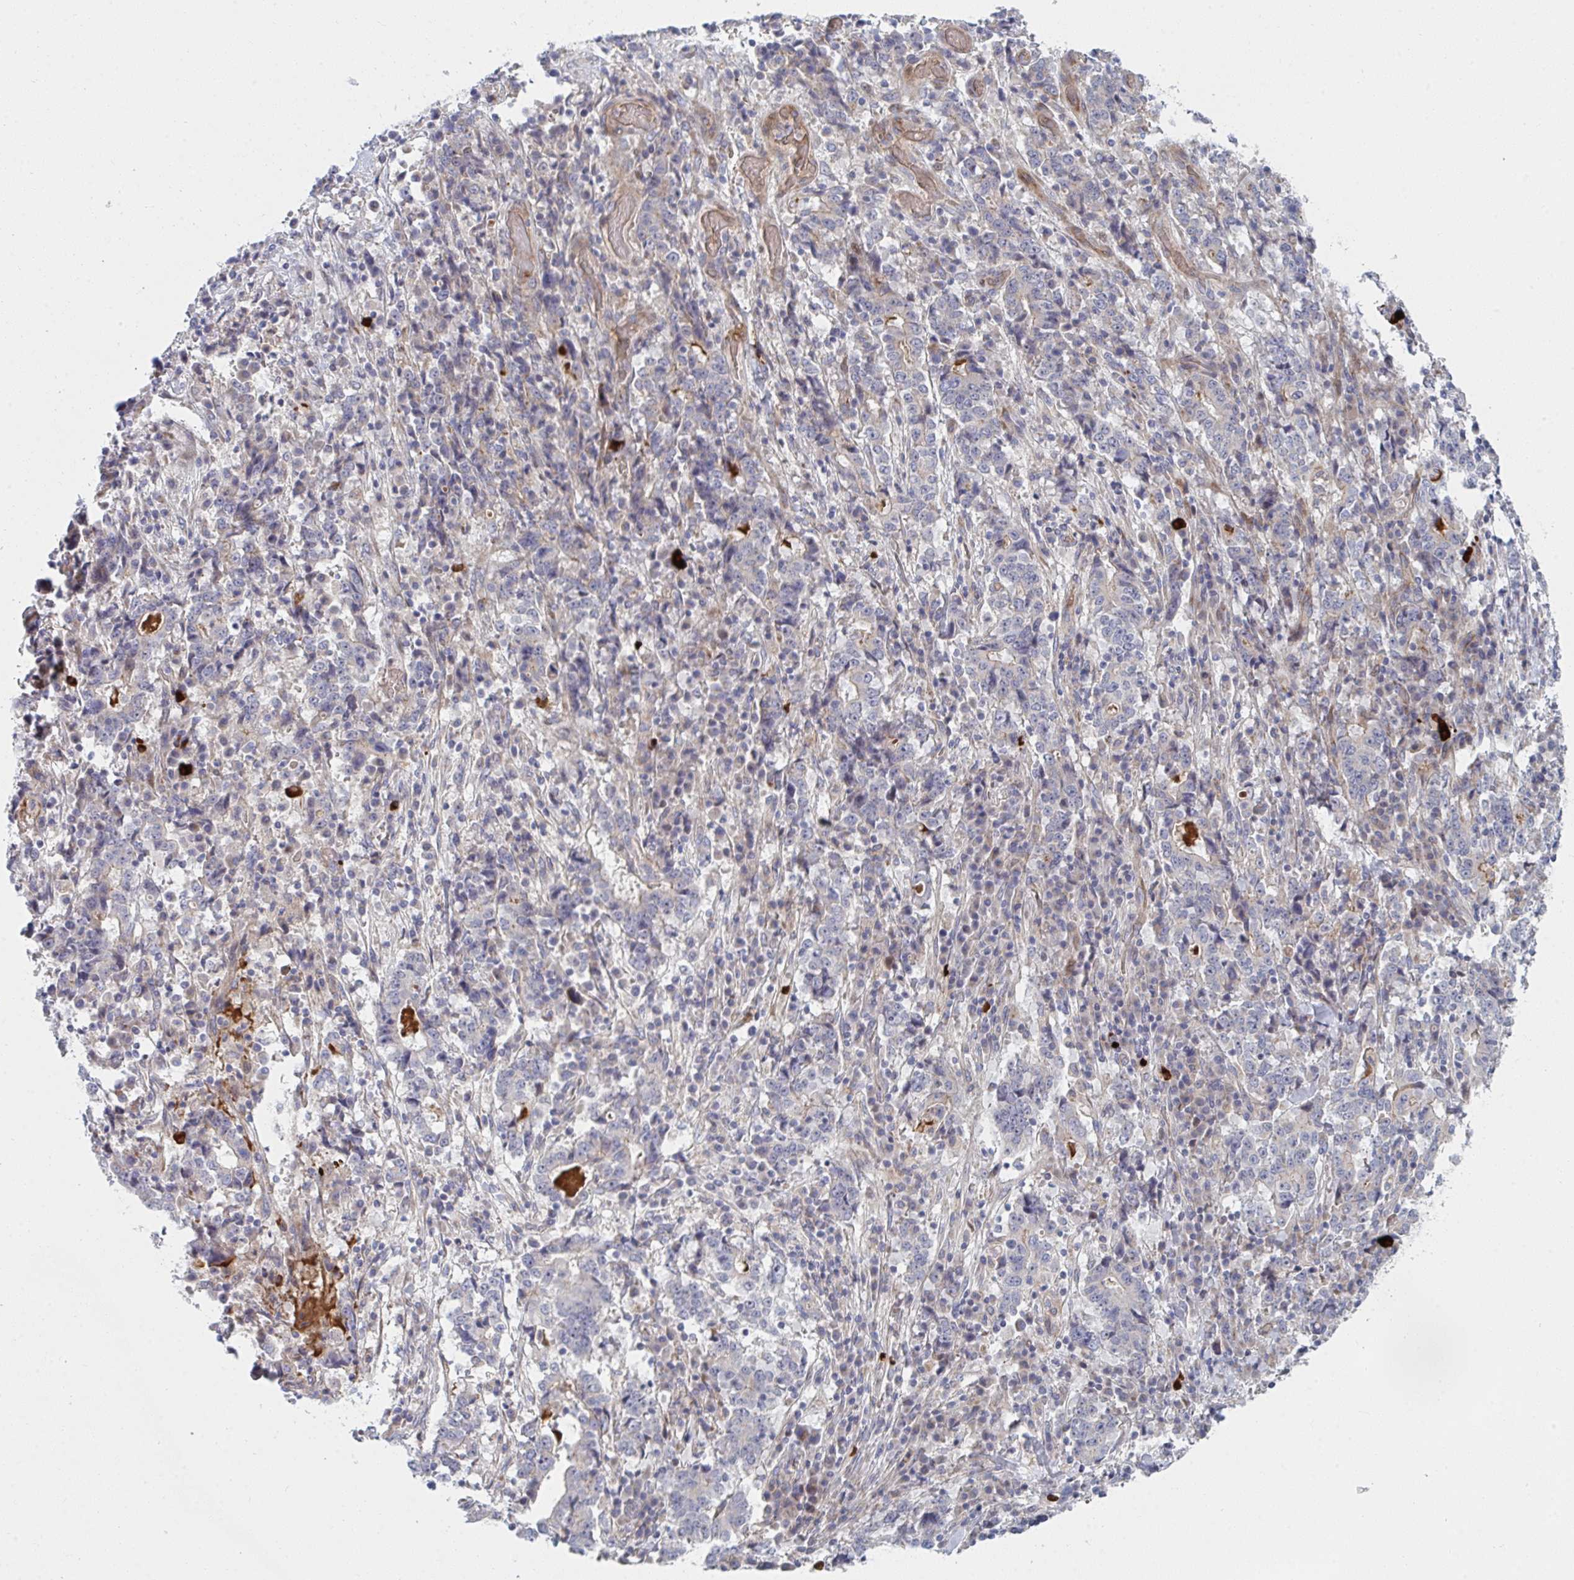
{"staining": {"intensity": "negative", "quantity": "none", "location": "none"}, "tissue": "stomach cancer", "cell_type": "Tumor cells", "image_type": "cancer", "snomed": [{"axis": "morphology", "description": "Normal tissue, NOS"}, {"axis": "morphology", "description": "Adenocarcinoma, NOS"}, {"axis": "topography", "description": "Stomach, upper"}, {"axis": "topography", "description": "Stomach"}], "caption": "A photomicrograph of human adenocarcinoma (stomach) is negative for staining in tumor cells. (DAB immunohistochemistry (IHC), high magnification).", "gene": "TNFSF4", "patient": {"sex": "male", "age": 59}}